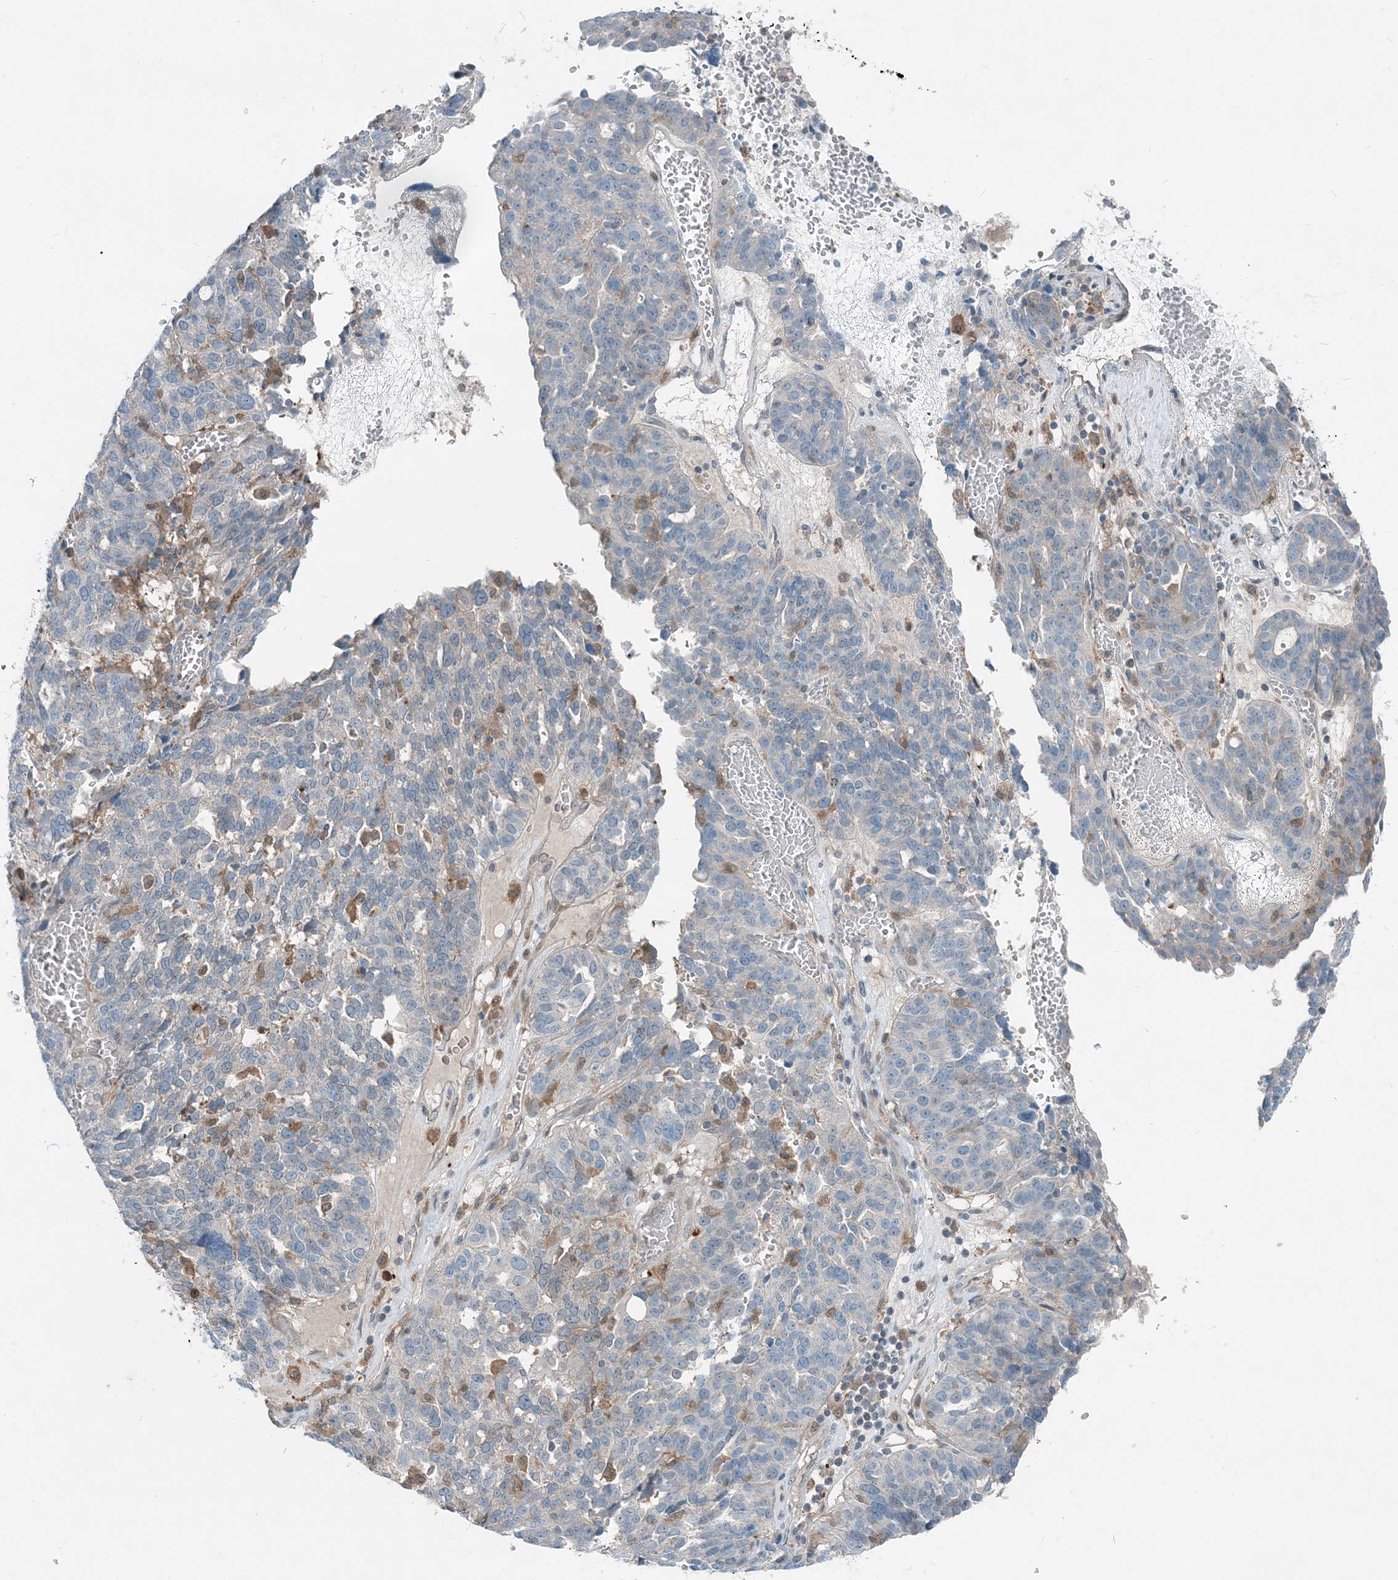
{"staining": {"intensity": "negative", "quantity": "none", "location": "none"}, "tissue": "ovarian cancer", "cell_type": "Tumor cells", "image_type": "cancer", "snomed": [{"axis": "morphology", "description": "Cystadenocarcinoma, serous, NOS"}, {"axis": "topography", "description": "Ovary"}], "caption": "Ovarian cancer was stained to show a protein in brown. There is no significant positivity in tumor cells. (Stains: DAB immunohistochemistry with hematoxylin counter stain, Microscopy: brightfield microscopy at high magnification).", "gene": "ARMH1", "patient": {"sex": "female", "age": 59}}